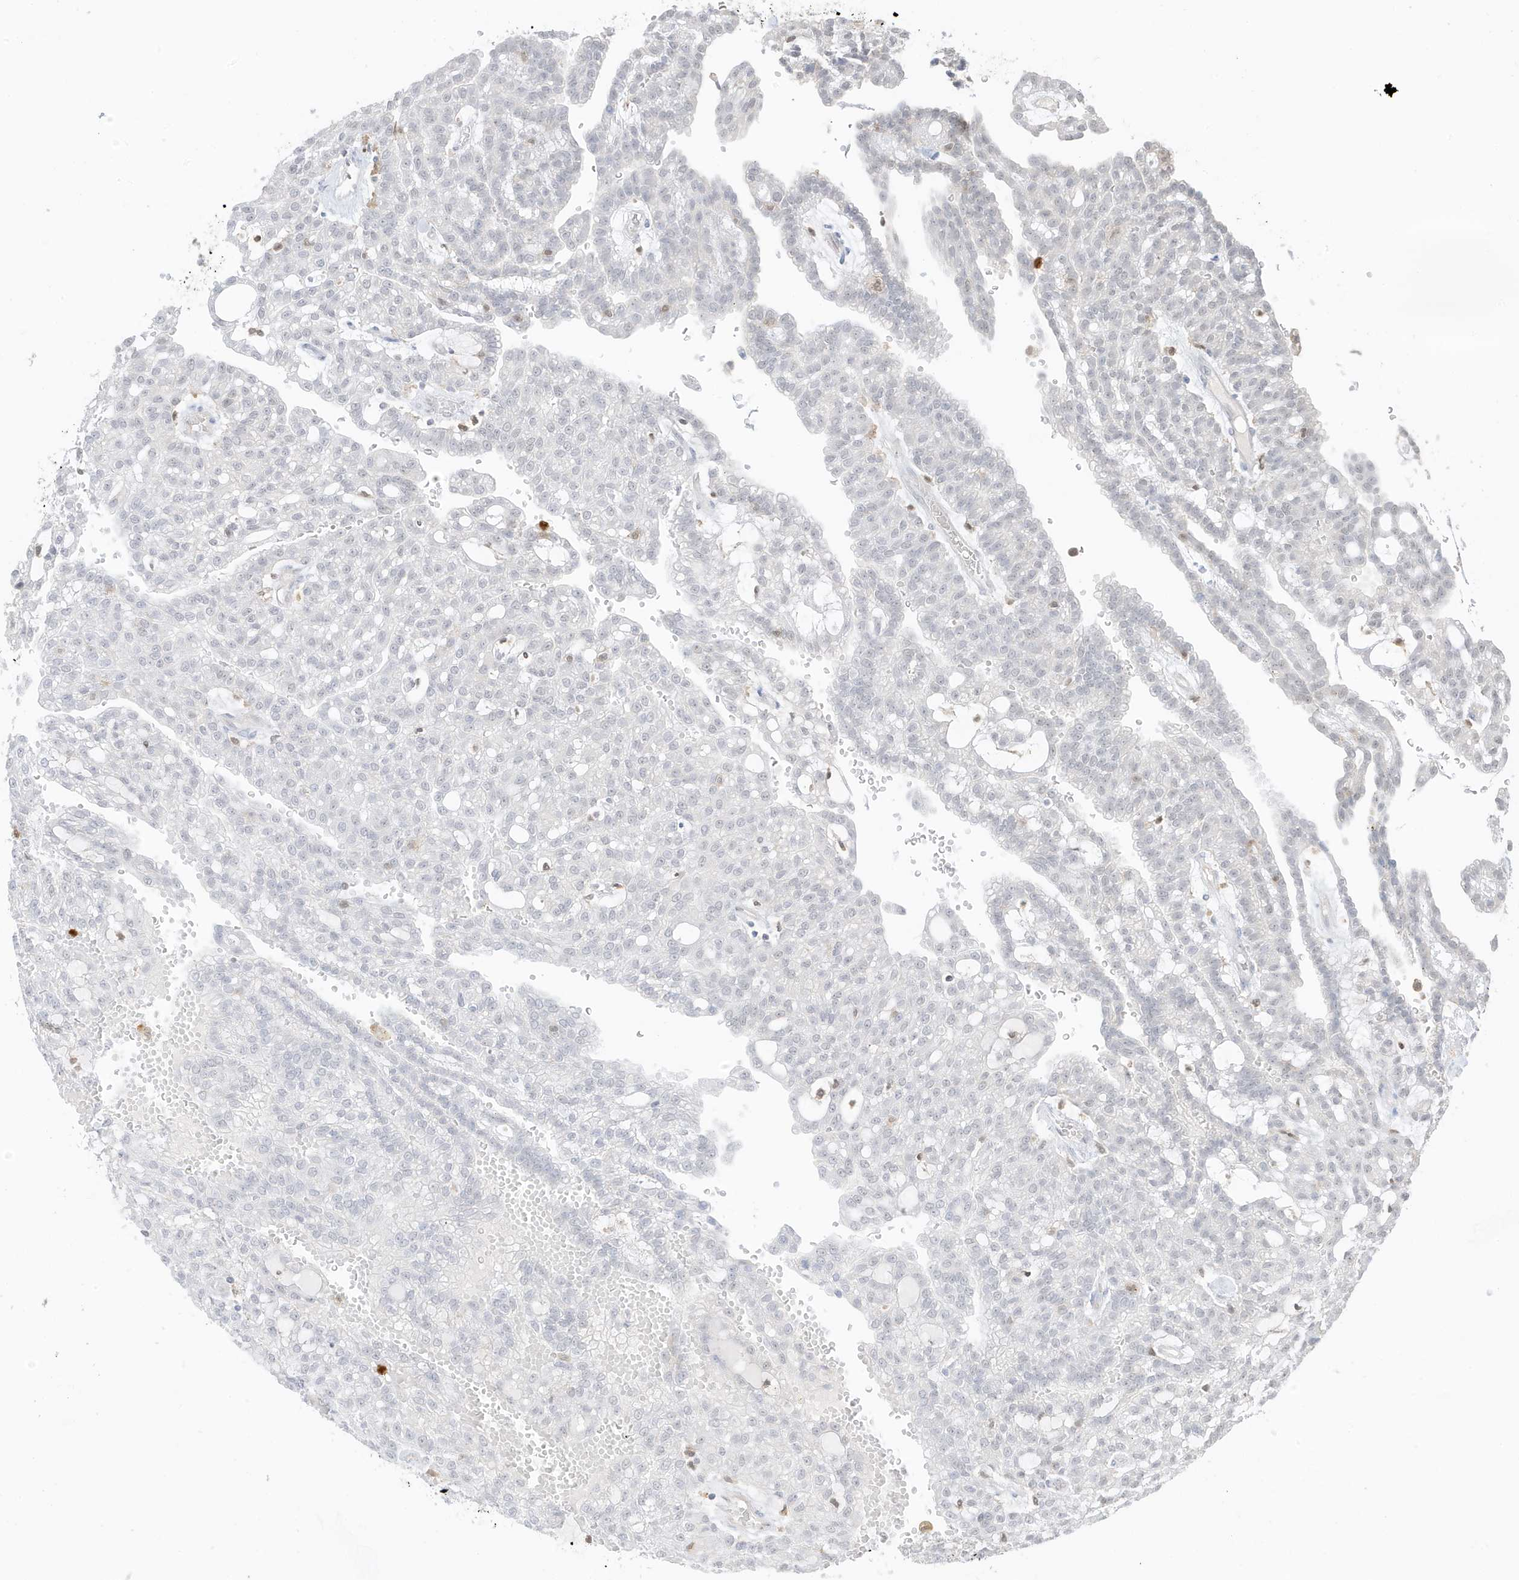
{"staining": {"intensity": "negative", "quantity": "none", "location": "none"}, "tissue": "renal cancer", "cell_type": "Tumor cells", "image_type": "cancer", "snomed": [{"axis": "morphology", "description": "Adenocarcinoma, NOS"}, {"axis": "topography", "description": "Kidney"}], "caption": "This is an immunohistochemistry photomicrograph of adenocarcinoma (renal). There is no staining in tumor cells.", "gene": "GCA", "patient": {"sex": "male", "age": 63}}